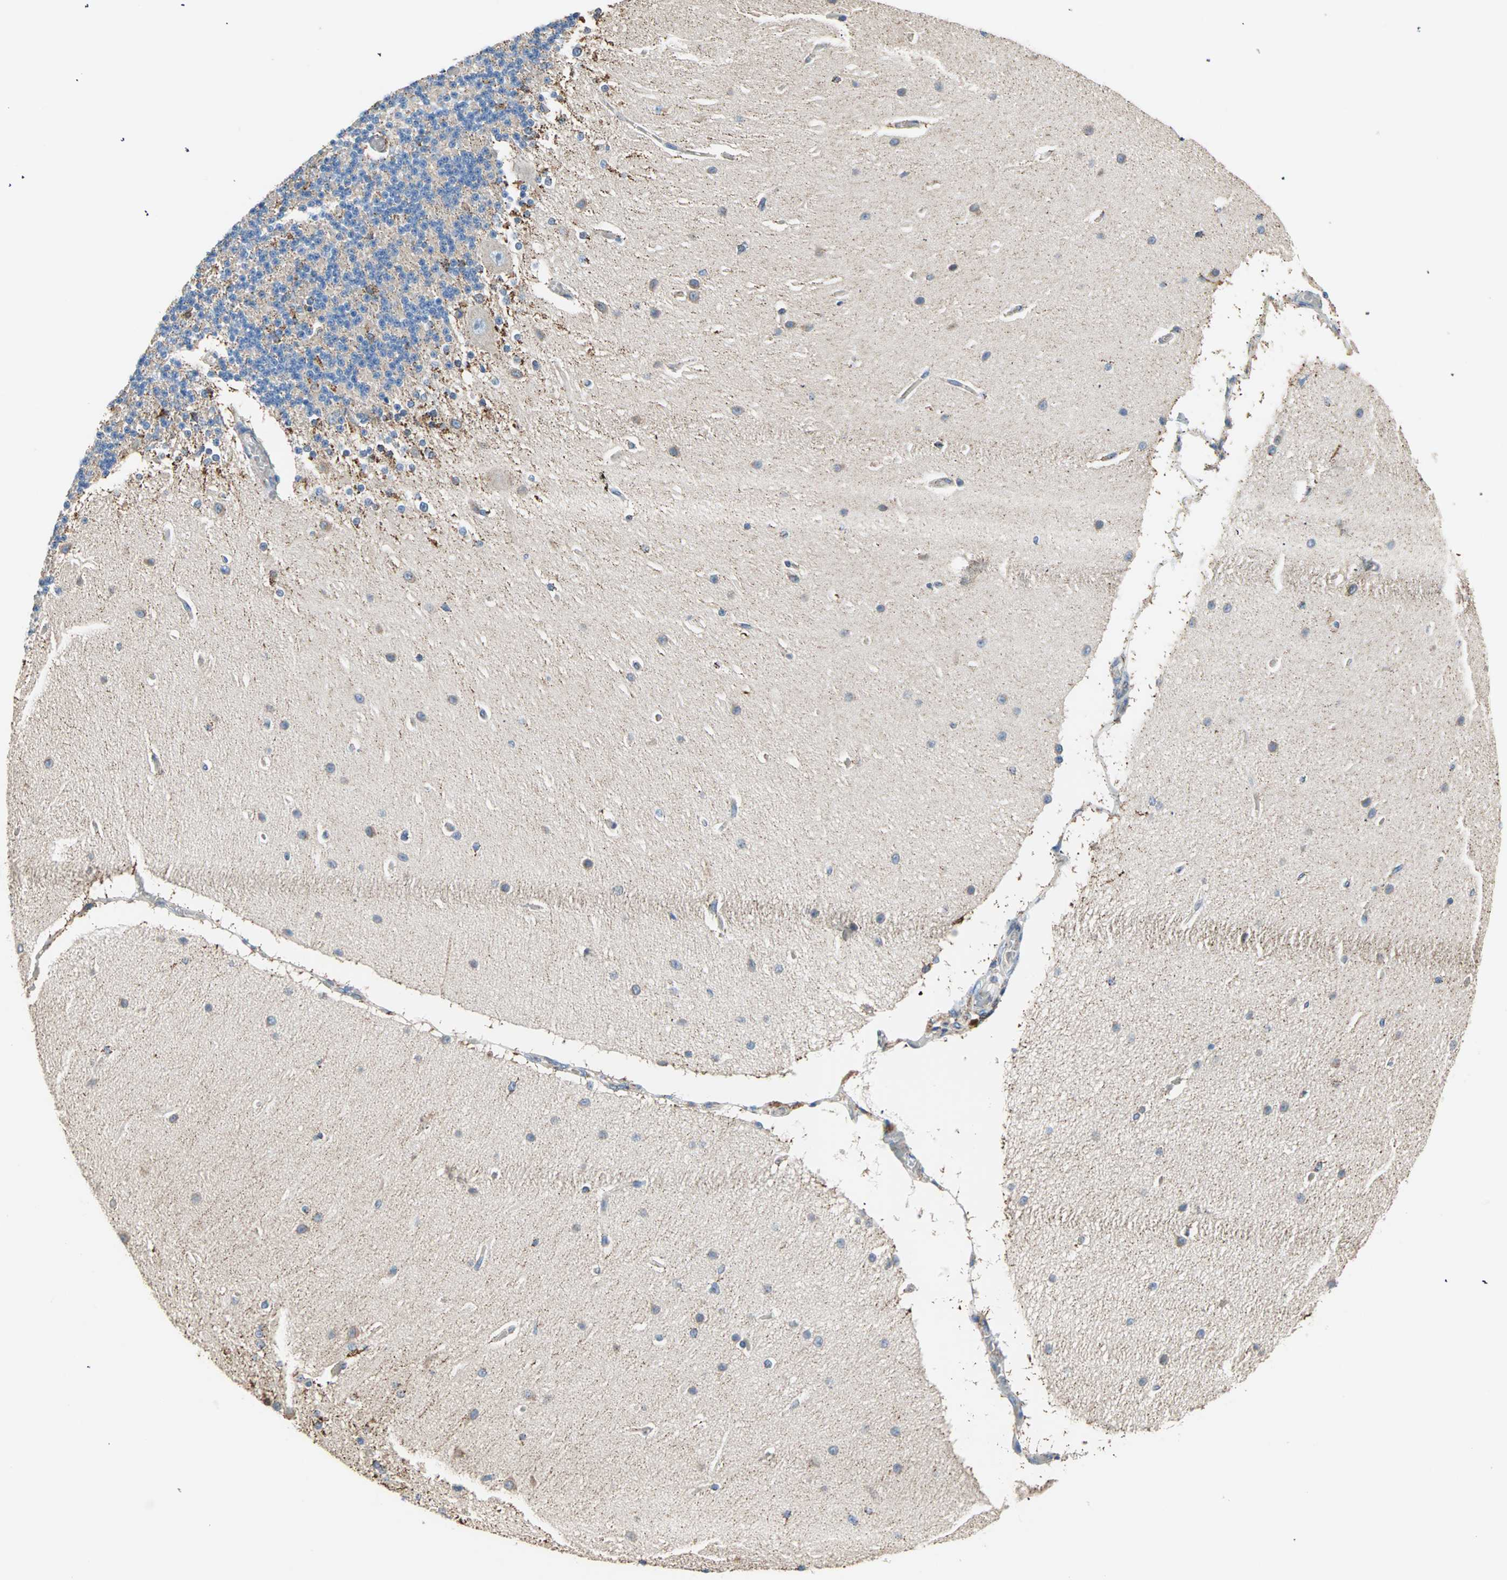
{"staining": {"intensity": "strong", "quantity": "<25%", "location": "nuclear"}, "tissue": "cerebellum", "cell_type": "Cells in granular layer", "image_type": "normal", "snomed": [{"axis": "morphology", "description": "Normal tissue, NOS"}, {"axis": "topography", "description": "Cerebellum"}], "caption": "Human cerebellum stained with a brown dye shows strong nuclear positive staining in approximately <25% of cells in granular layer.", "gene": "TST", "patient": {"sex": "female", "age": 54}}